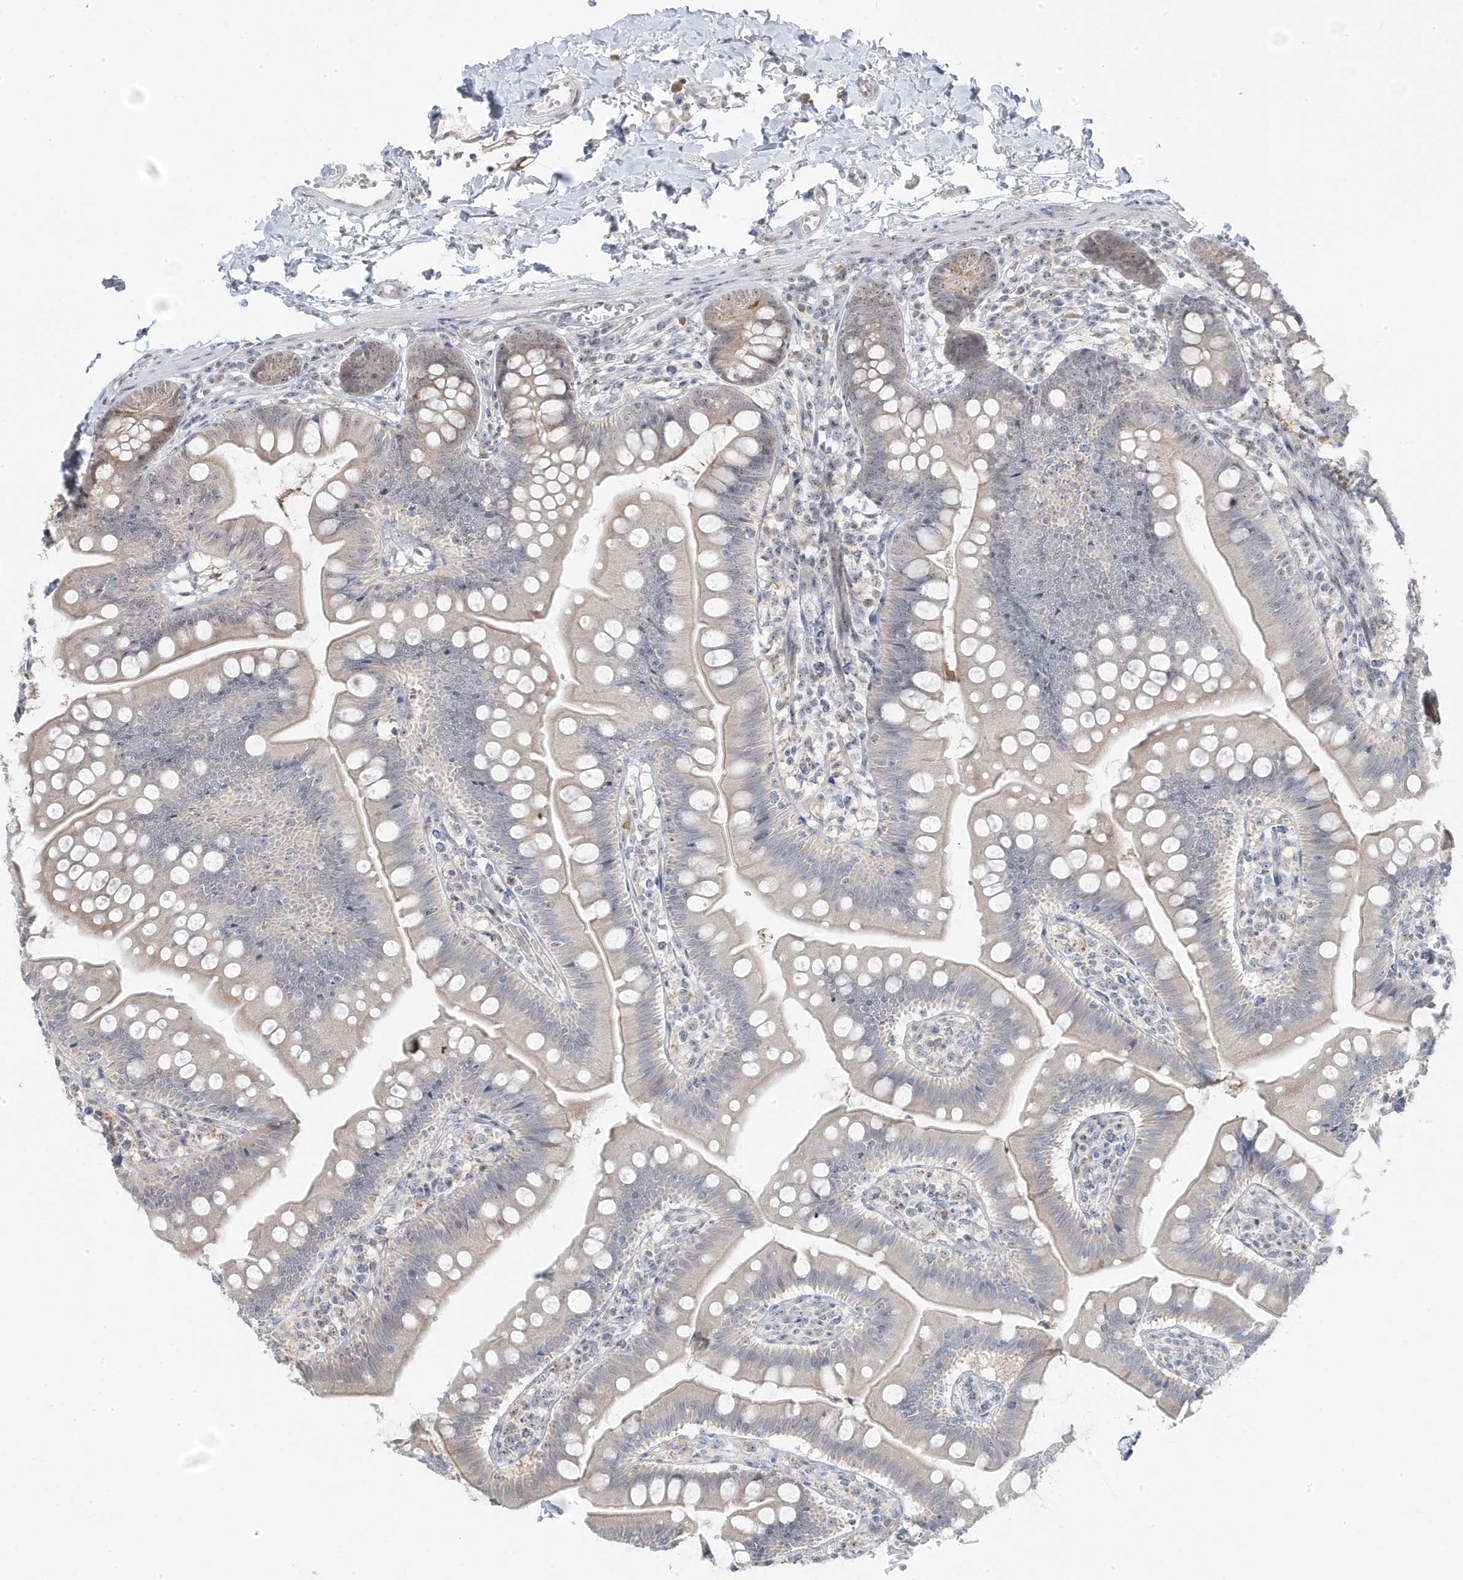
{"staining": {"intensity": "weak", "quantity": "25%-75%", "location": "cytoplasmic/membranous"}, "tissue": "small intestine", "cell_type": "Glandular cells", "image_type": "normal", "snomed": [{"axis": "morphology", "description": "Normal tissue, NOS"}, {"axis": "topography", "description": "Small intestine"}], "caption": "An image of human small intestine stained for a protein demonstrates weak cytoplasmic/membranous brown staining in glandular cells.", "gene": "TSEN15", "patient": {"sex": "male", "age": 7}}